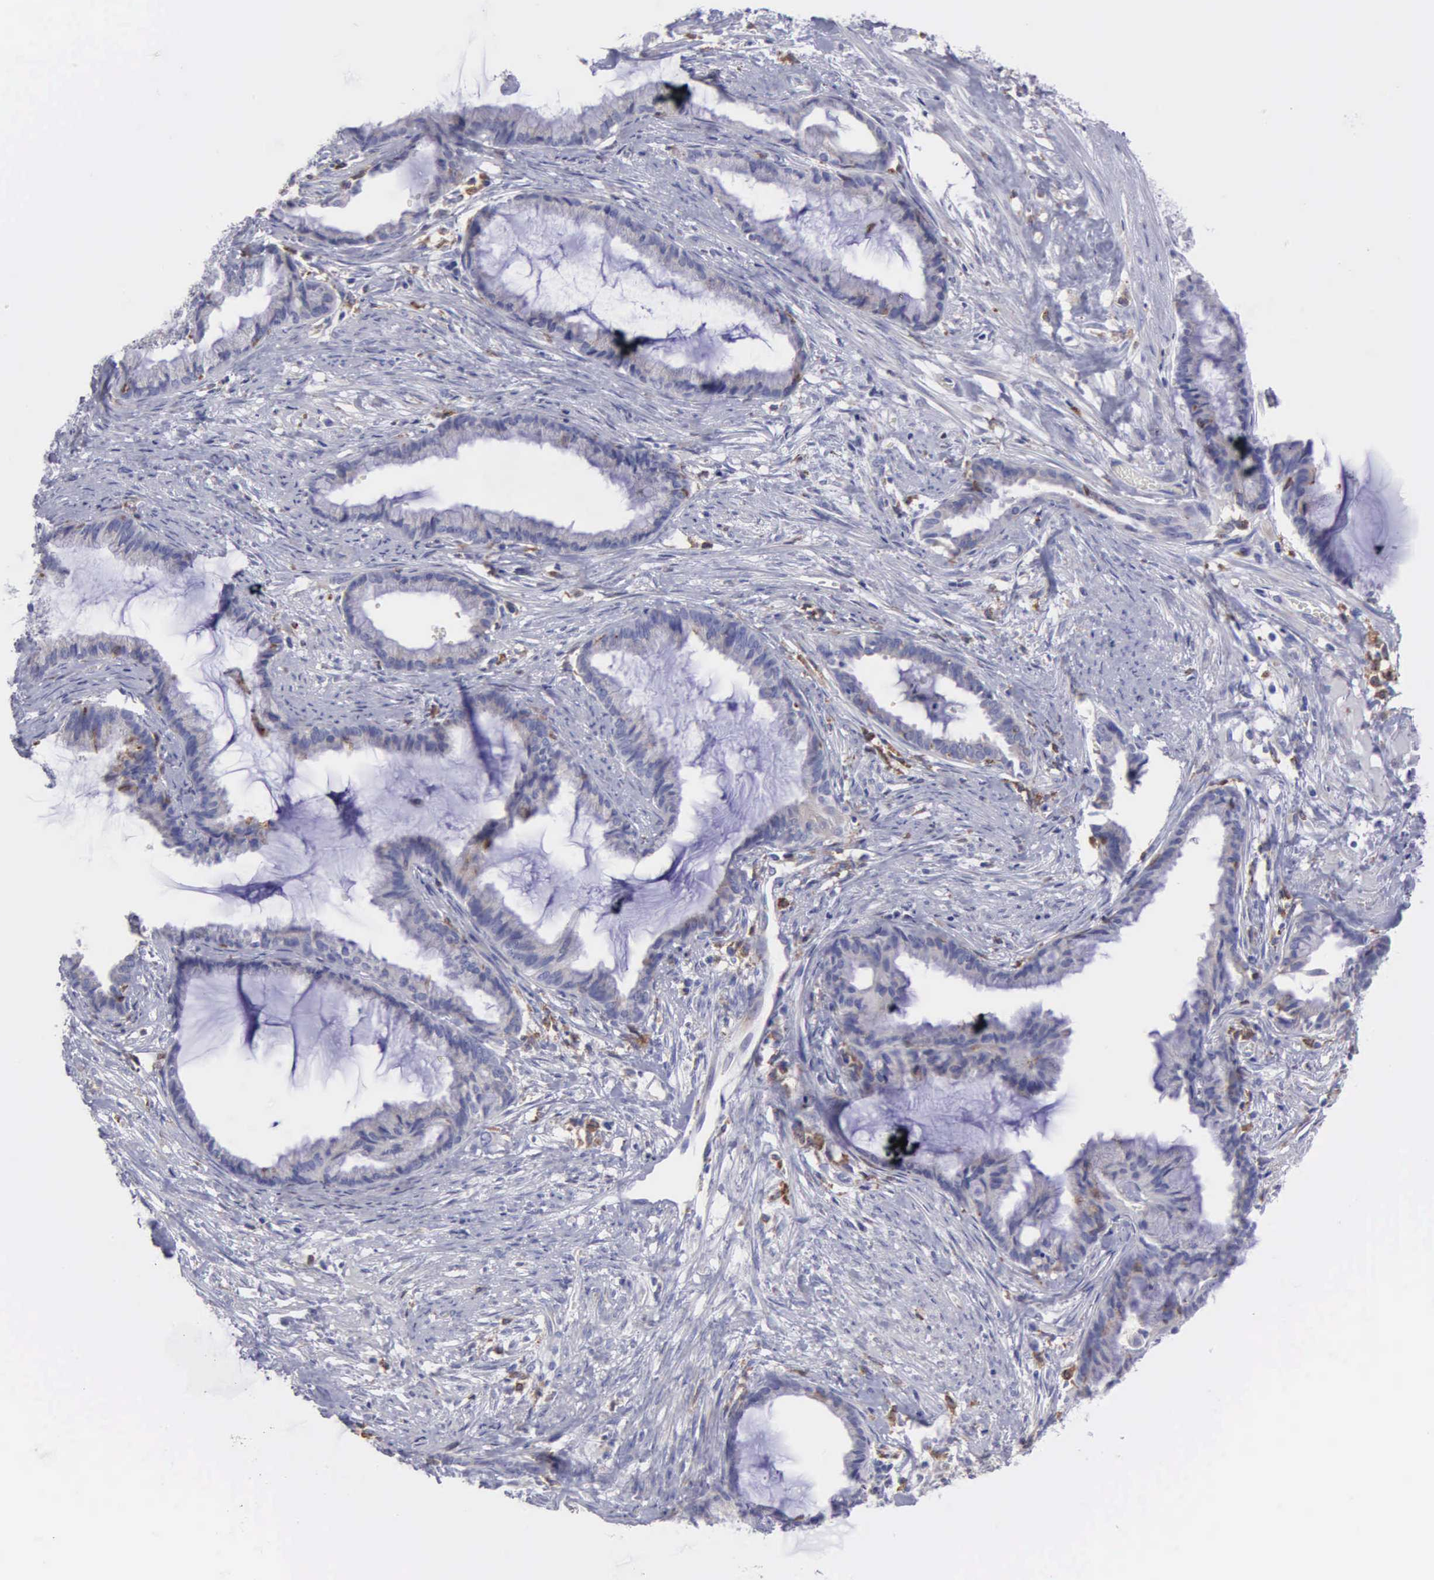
{"staining": {"intensity": "weak", "quantity": "<25%", "location": "cytoplasmic/membranous"}, "tissue": "endometrial cancer", "cell_type": "Tumor cells", "image_type": "cancer", "snomed": [{"axis": "morphology", "description": "Adenocarcinoma, NOS"}, {"axis": "topography", "description": "Endometrium"}], "caption": "Tumor cells are negative for brown protein staining in adenocarcinoma (endometrial).", "gene": "TYRP1", "patient": {"sex": "female", "age": 86}}